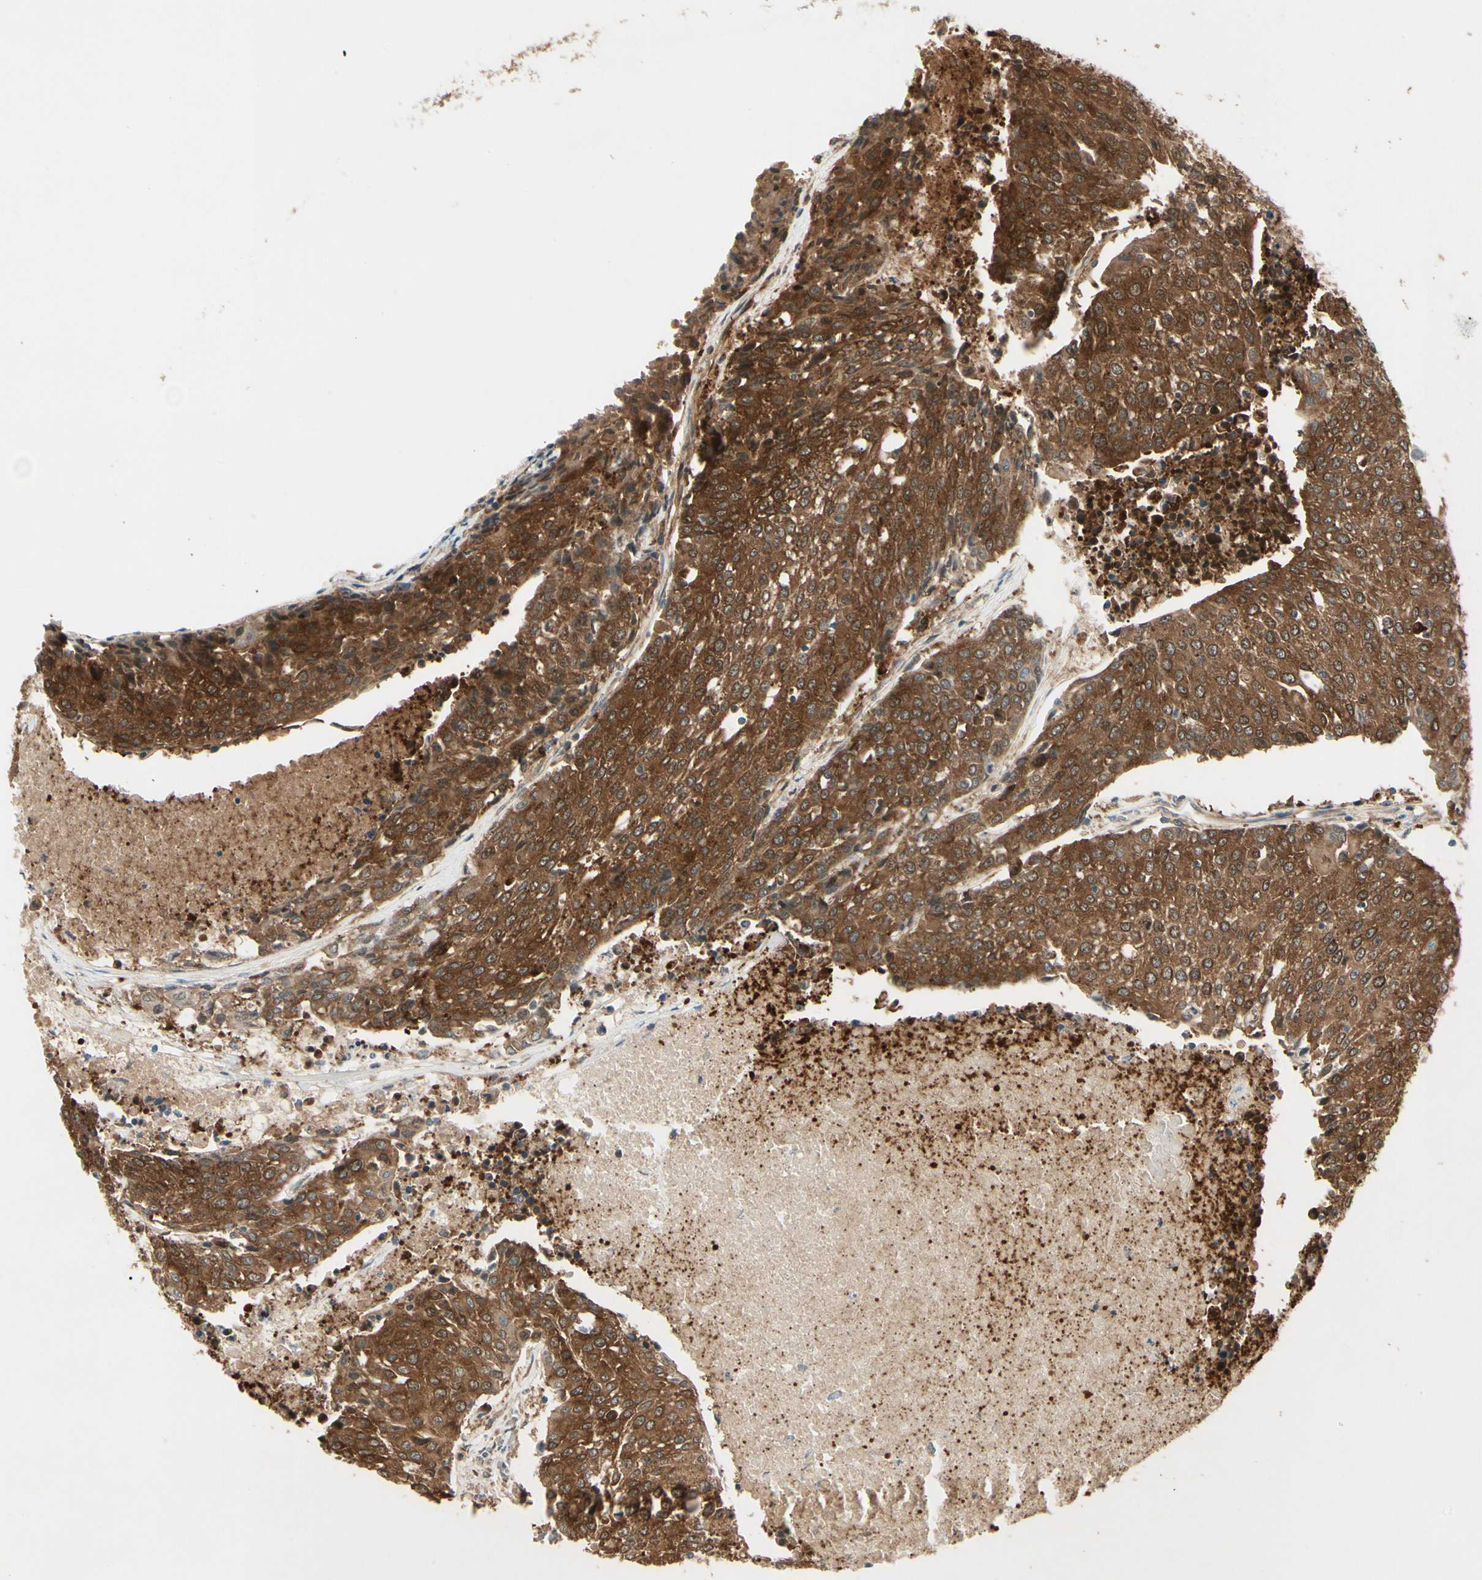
{"staining": {"intensity": "strong", "quantity": ">75%", "location": "cytoplasmic/membranous"}, "tissue": "urothelial cancer", "cell_type": "Tumor cells", "image_type": "cancer", "snomed": [{"axis": "morphology", "description": "Urothelial carcinoma, High grade"}, {"axis": "topography", "description": "Urinary bladder"}], "caption": "Urothelial carcinoma (high-grade) was stained to show a protein in brown. There is high levels of strong cytoplasmic/membranous expression in approximately >75% of tumor cells.", "gene": "NME1-NME2", "patient": {"sex": "female", "age": 85}}